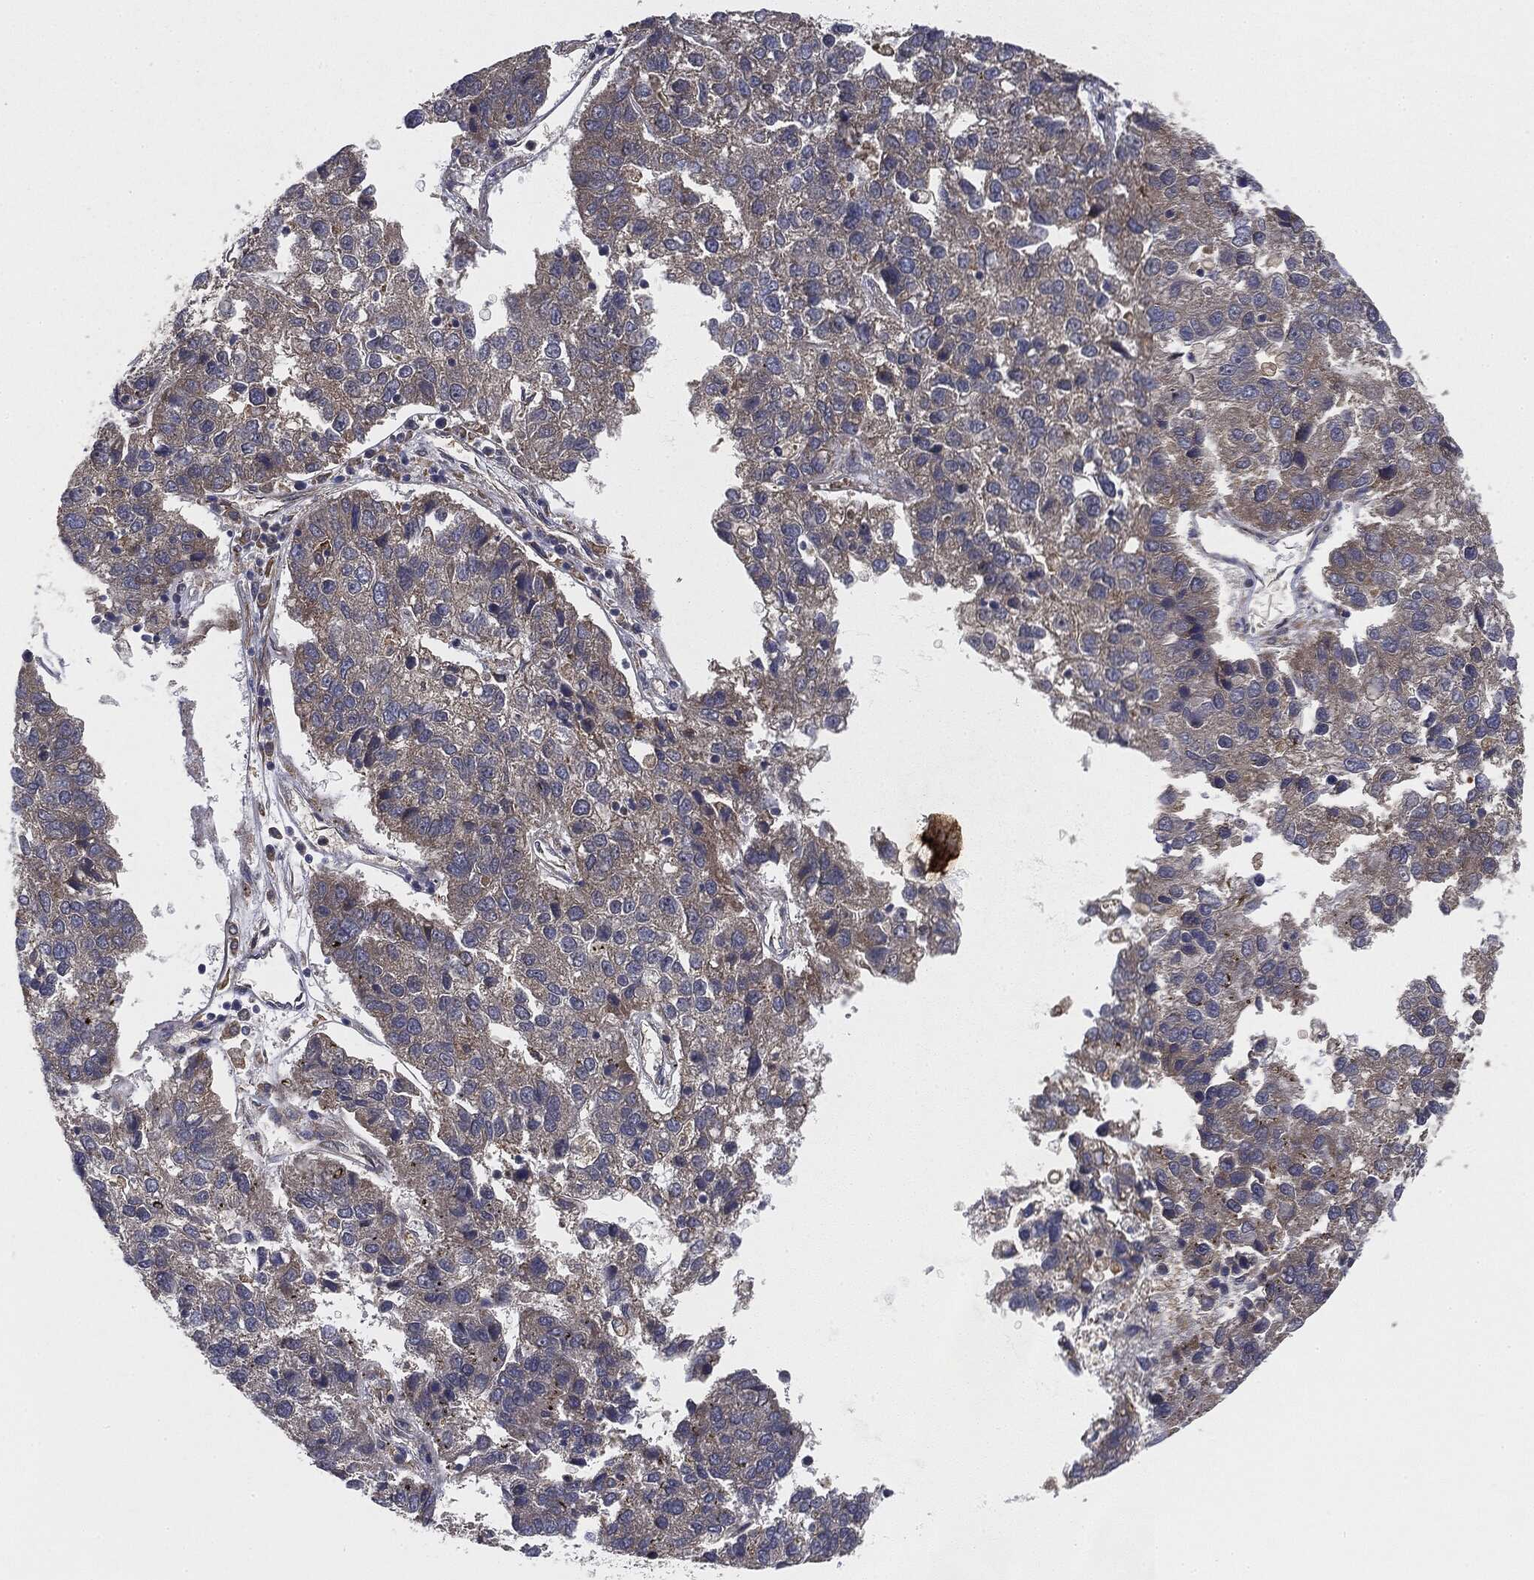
{"staining": {"intensity": "negative", "quantity": "none", "location": "none"}, "tissue": "pancreatic cancer", "cell_type": "Tumor cells", "image_type": "cancer", "snomed": [{"axis": "morphology", "description": "Adenocarcinoma, NOS"}, {"axis": "topography", "description": "Pancreas"}], "caption": "A photomicrograph of human pancreatic adenocarcinoma is negative for staining in tumor cells.", "gene": "EIF2AK2", "patient": {"sex": "female", "age": 61}}